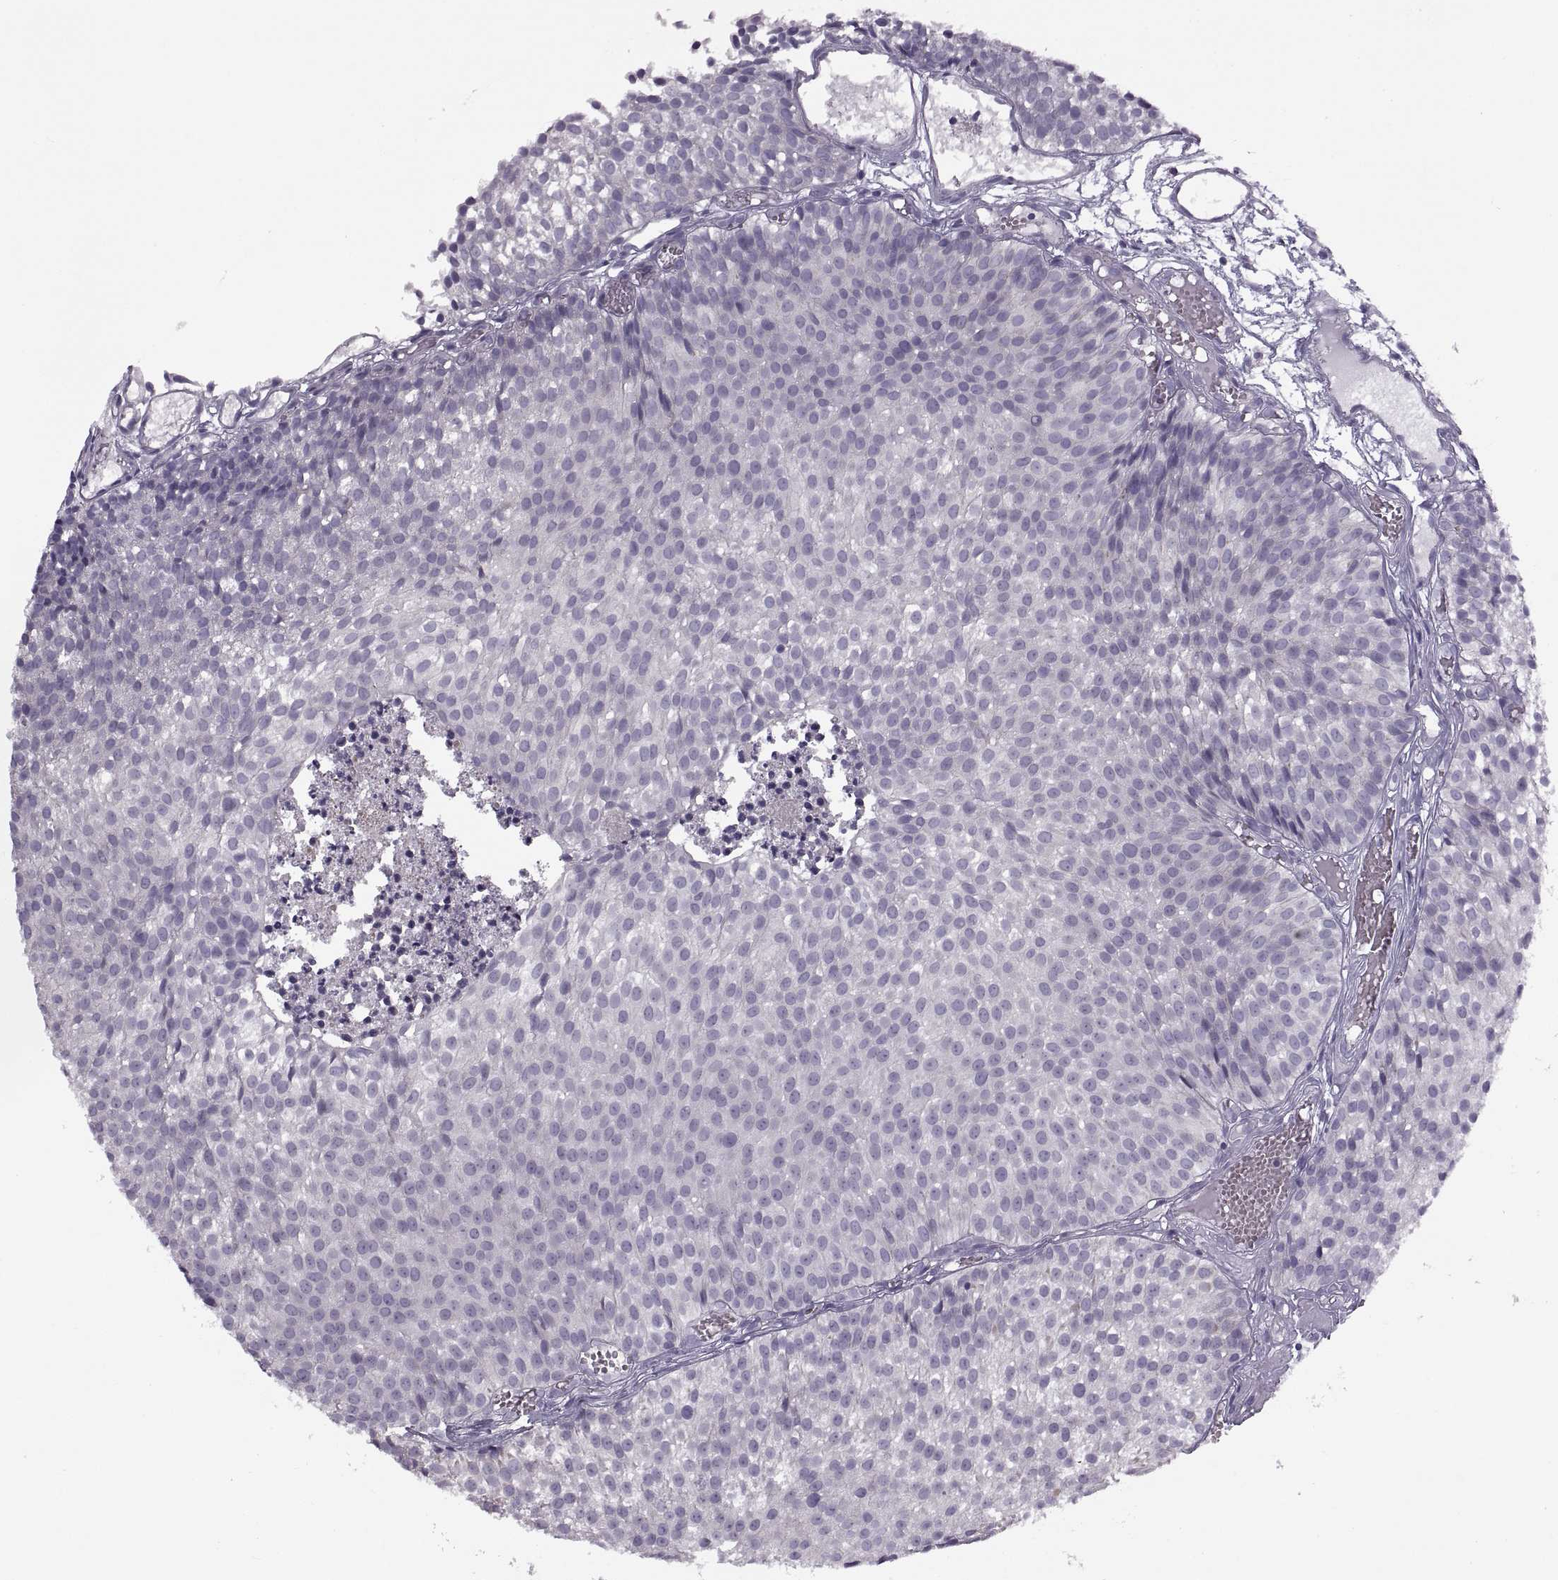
{"staining": {"intensity": "negative", "quantity": "none", "location": "none"}, "tissue": "urothelial cancer", "cell_type": "Tumor cells", "image_type": "cancer", "snomed": [{"axis": "morphology", "description": "Urothelial carcinoma, Low grade"}, {"axis": "topography", "description": "Urinary bladder"}], "caption": "This is an immunohistochemistry histopathology image of urothelial carcinoma (low-grade). There is no positivity in tumor cells.", "gene": "H2AP", "patient": {"sex": "male", "age": 63}}